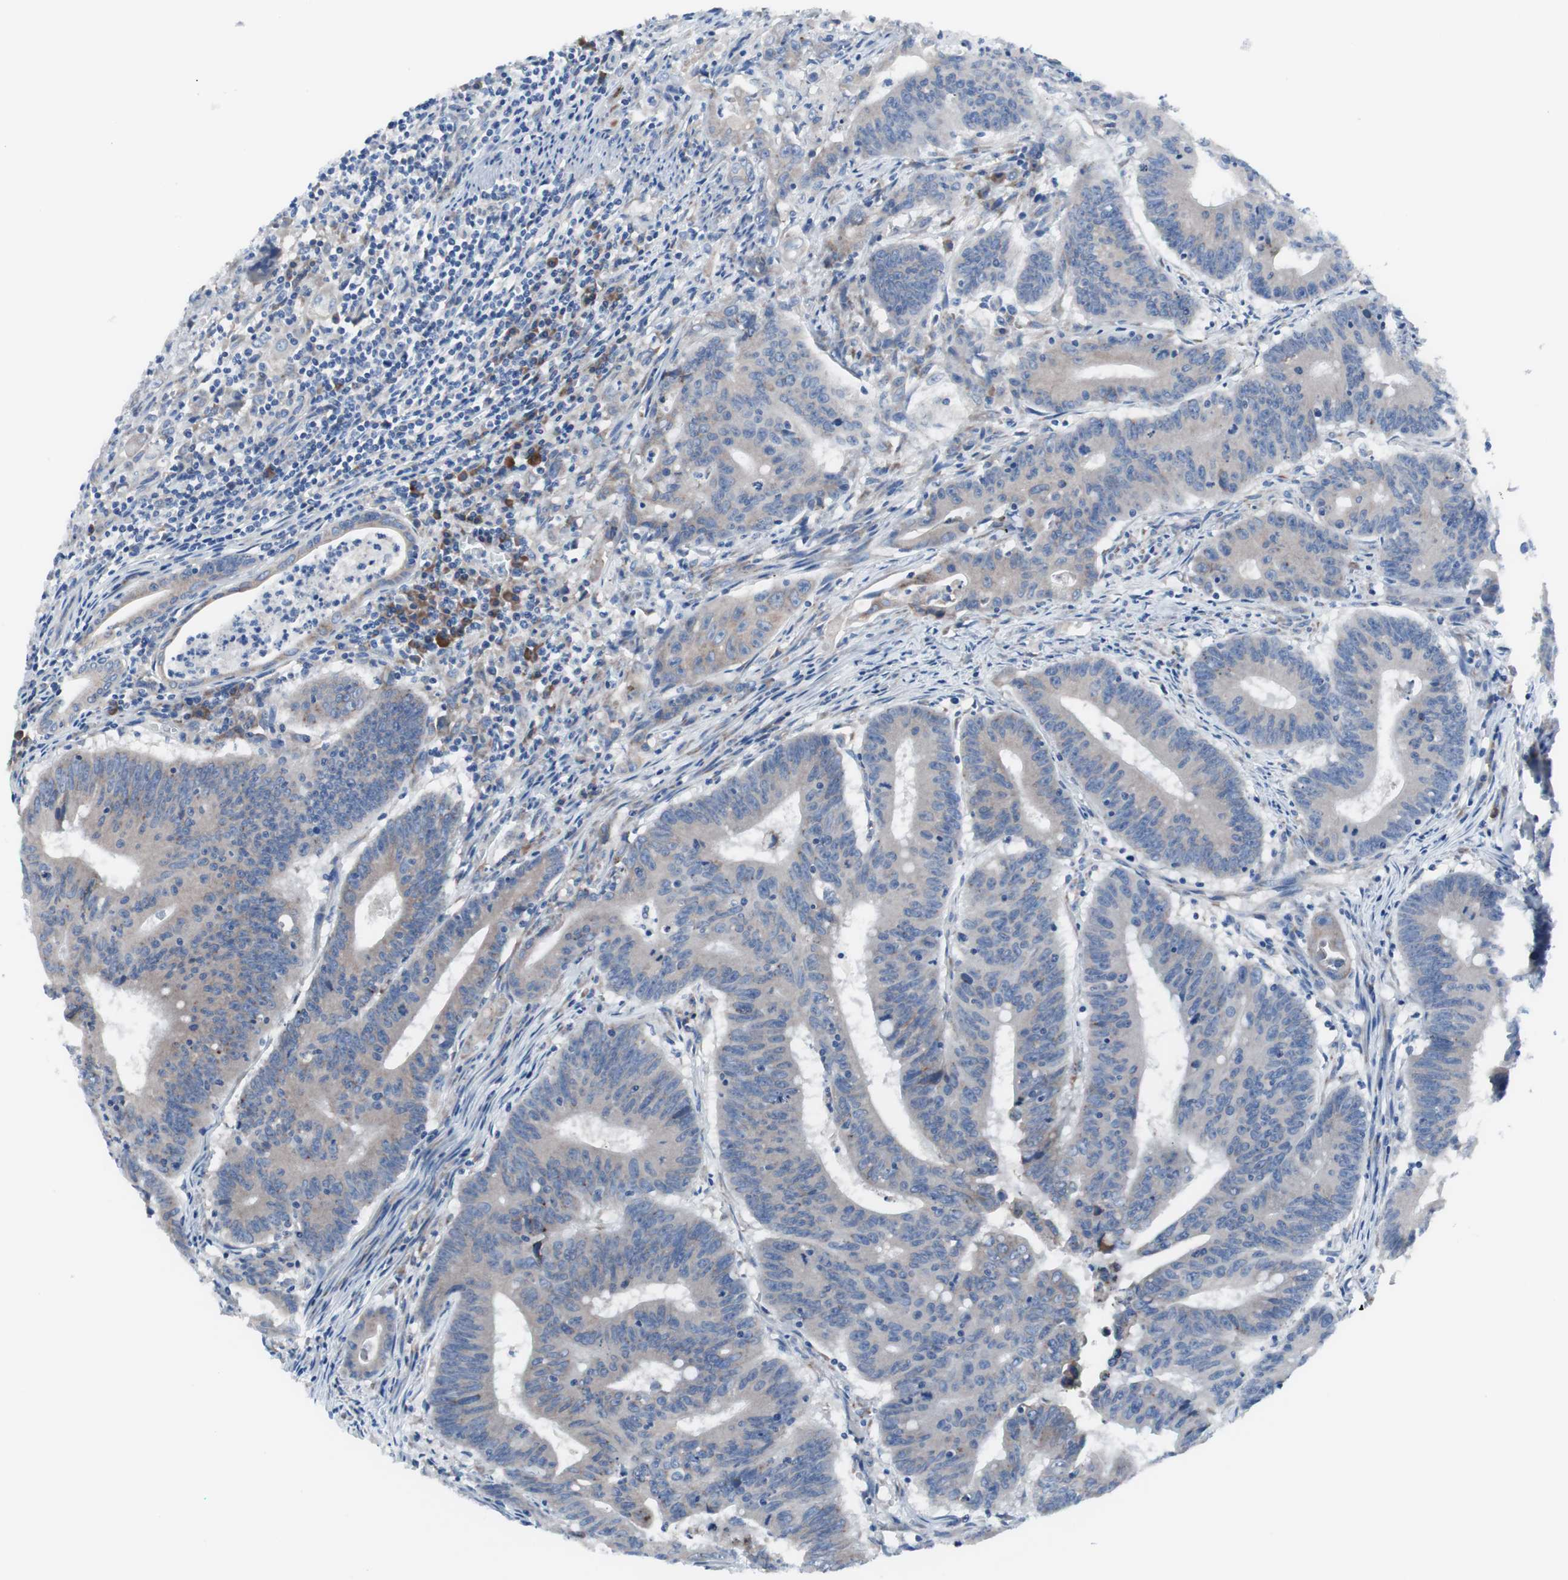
{"staining": {"intensity": "weak", "quantity": ">75%", "location": "cytoplasmic/membranous"}, "tissue": "colorectal cancer", "cell_type": "Tumor cells", "image_type": "cancer", "snomed": [{"axis": "morphology", "description": "Adenocarcinoma, NOS"}, {"axis": "topography", "description": "Colon"}], "caption": "The photomicrograph shows a brown stain indicating the presence of a protein in the cytoplasmic/membranous of tumor cells in colorectal cancer. (DAB (3,3'-diaminobenzidine) IHC, brown staining for protein, blue staining for nuclei).", "gene": "KANSL1", "patient": {"sex": "male", "age": 45}}